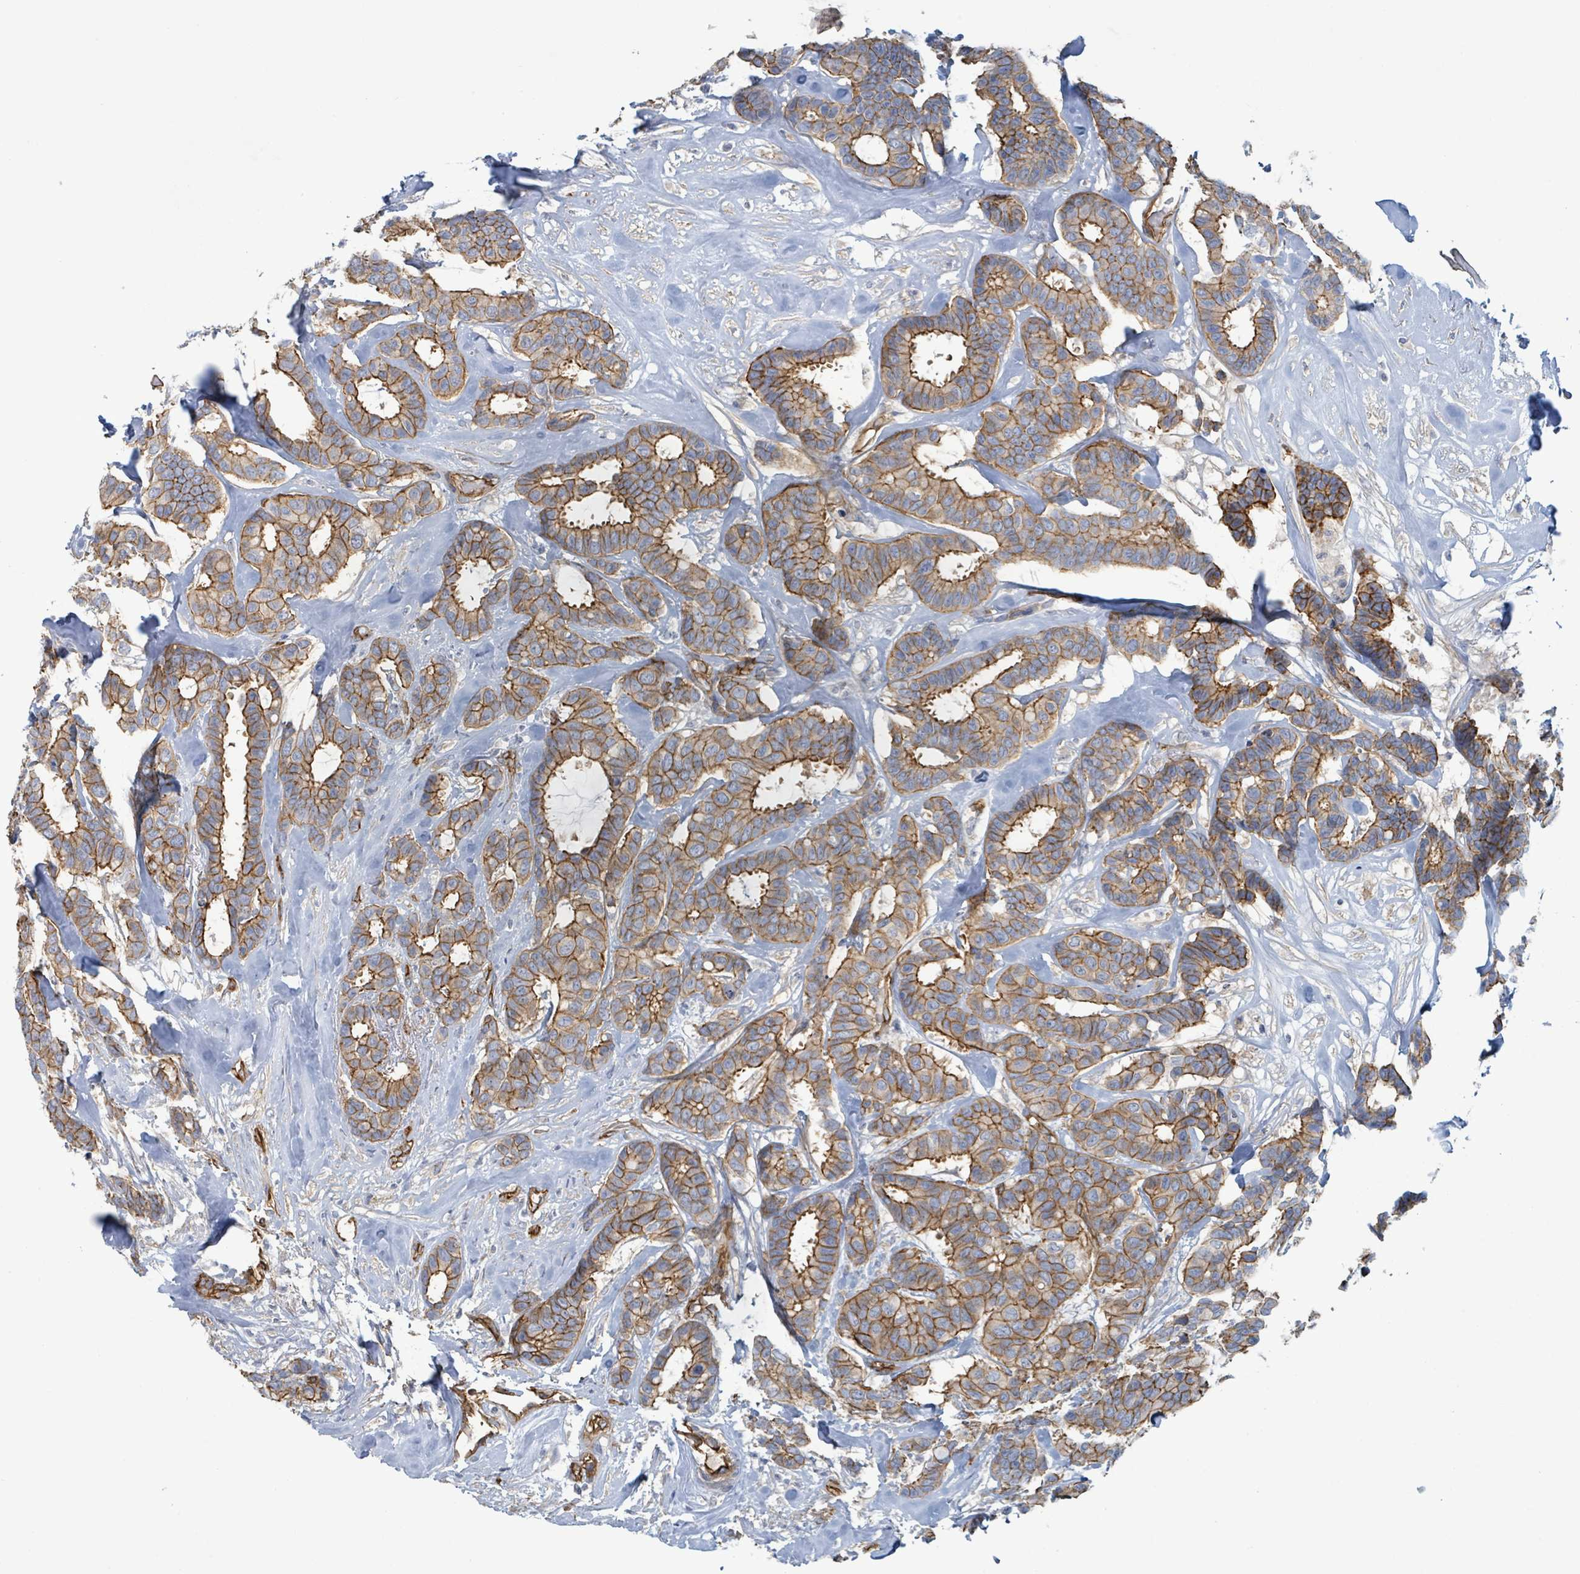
{"staining": {"intensity": "moderate", "quantity": ">75%", "location": "cytoplasmic/membranous"}, "tissue": "breast cancer", "cell_type": "Tumor cells", "image_type": "cancer", "snomed": [{"axis": "morphology", "description": "Duct carcinoma"}, {"axis": "topography", "description": "Breast"}], "caption": "Moderate cytoplasmic/membranous staining is seen in approximately >75% of tumor cells in breast cancer (infiltrating ductal carcinoma).", "gene": "LDOC1", "patient": {"sex": "female", "age": 87}}